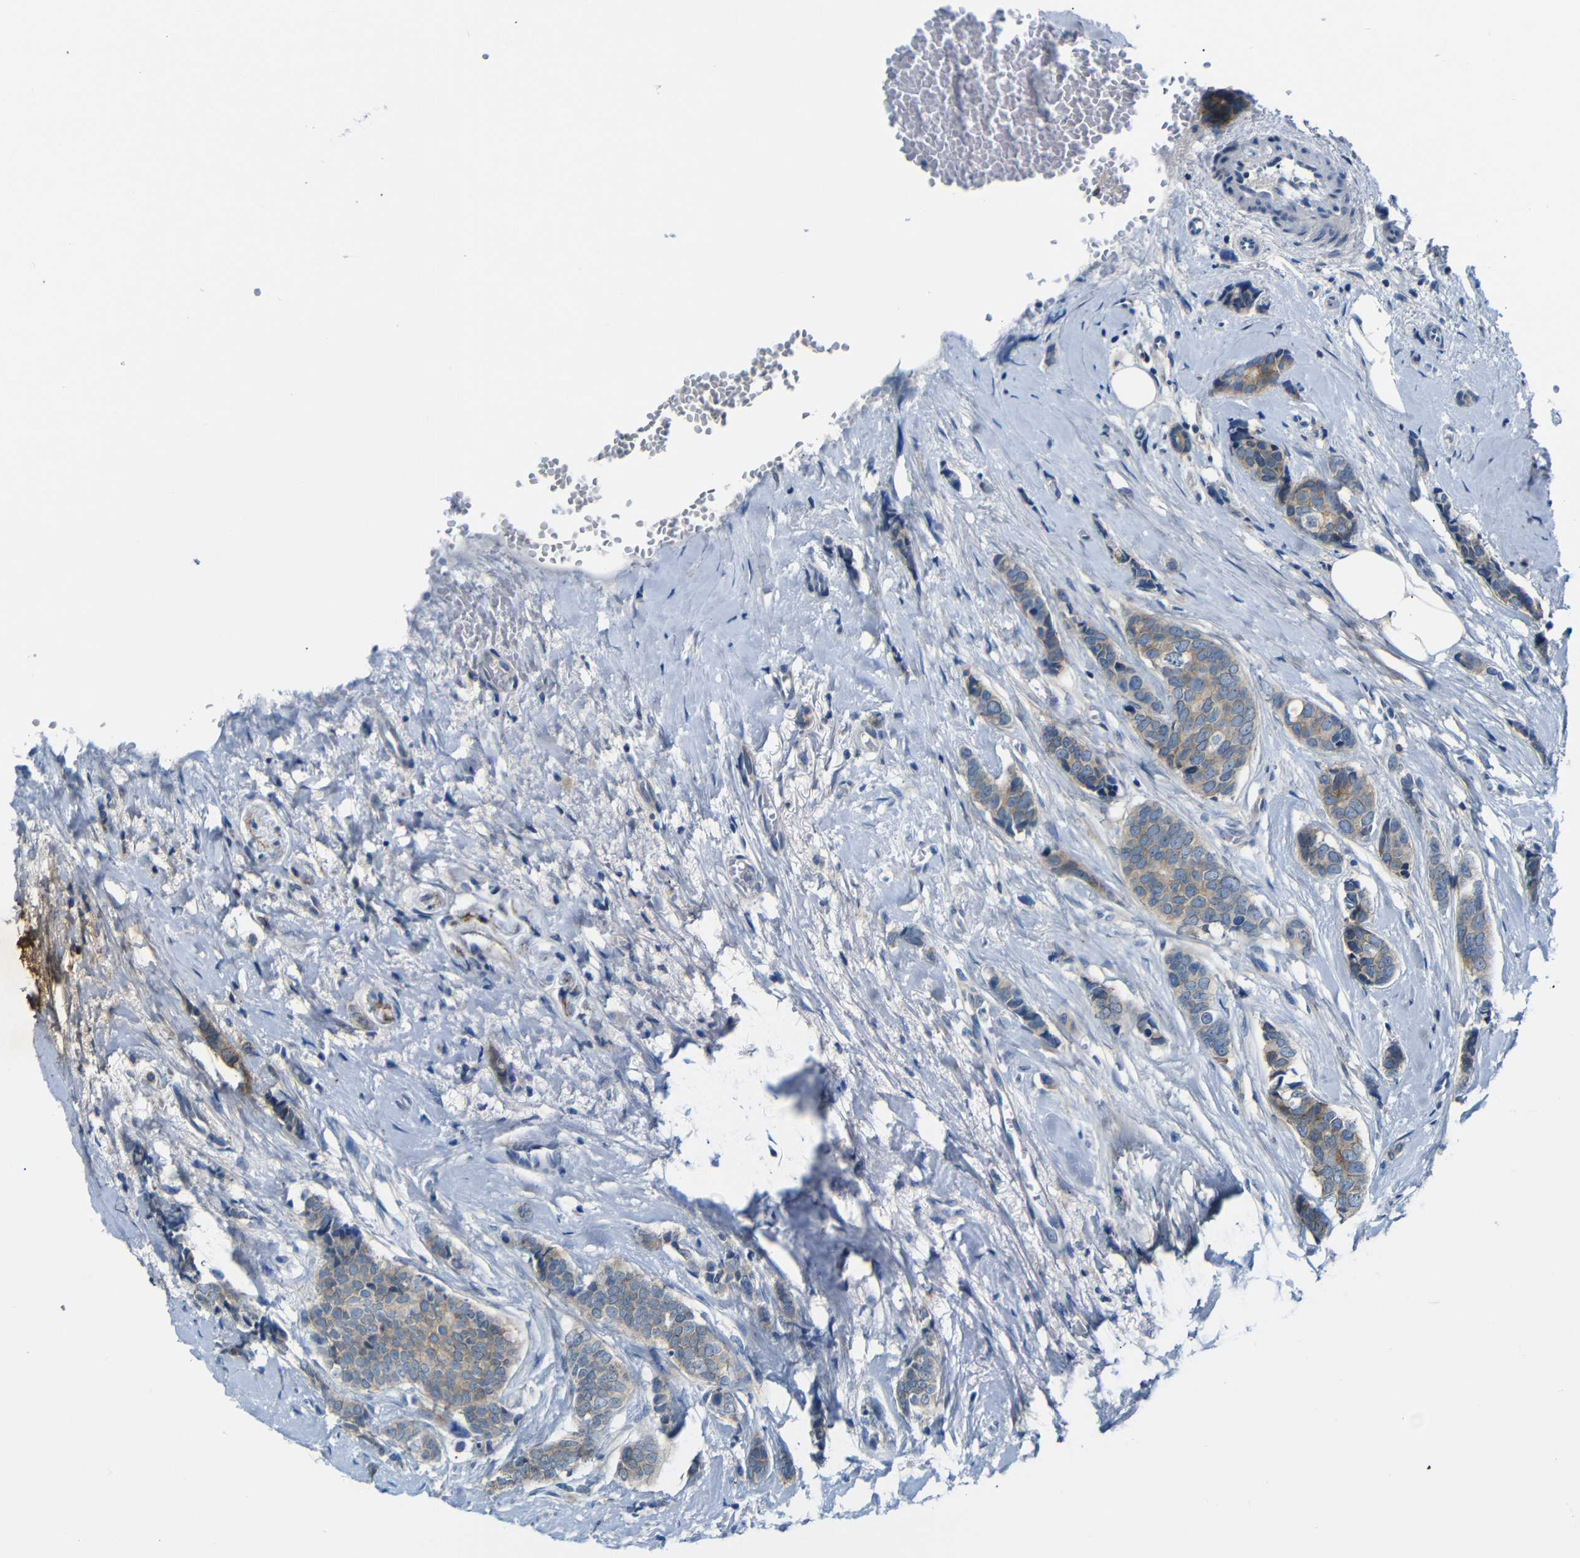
{"staining": {"intensity": "moderate", "quantity": ">75%", "location": "cytoplasmic/membranous"}, "tissue": "breast cancer", "cell_type": "Tumor cells", "image_type": "cancer", "snomed": [{"axis": "morphology", "description": "Lobular carcinoma"}, {"axis": "topography", "description": "Skin"}, {"axis": "topography", "description": "Breast"}], "caption": "Immunohistochemistry of human breast cancer reveals medium levels of moderate cytoplasmic/membranous staining in about >75% of tumor cells. (DAB = brown stain, brightfield microscopy at high magnification).", "gene": "ANK3", "patient": {"sex": "female", "age": 46}}